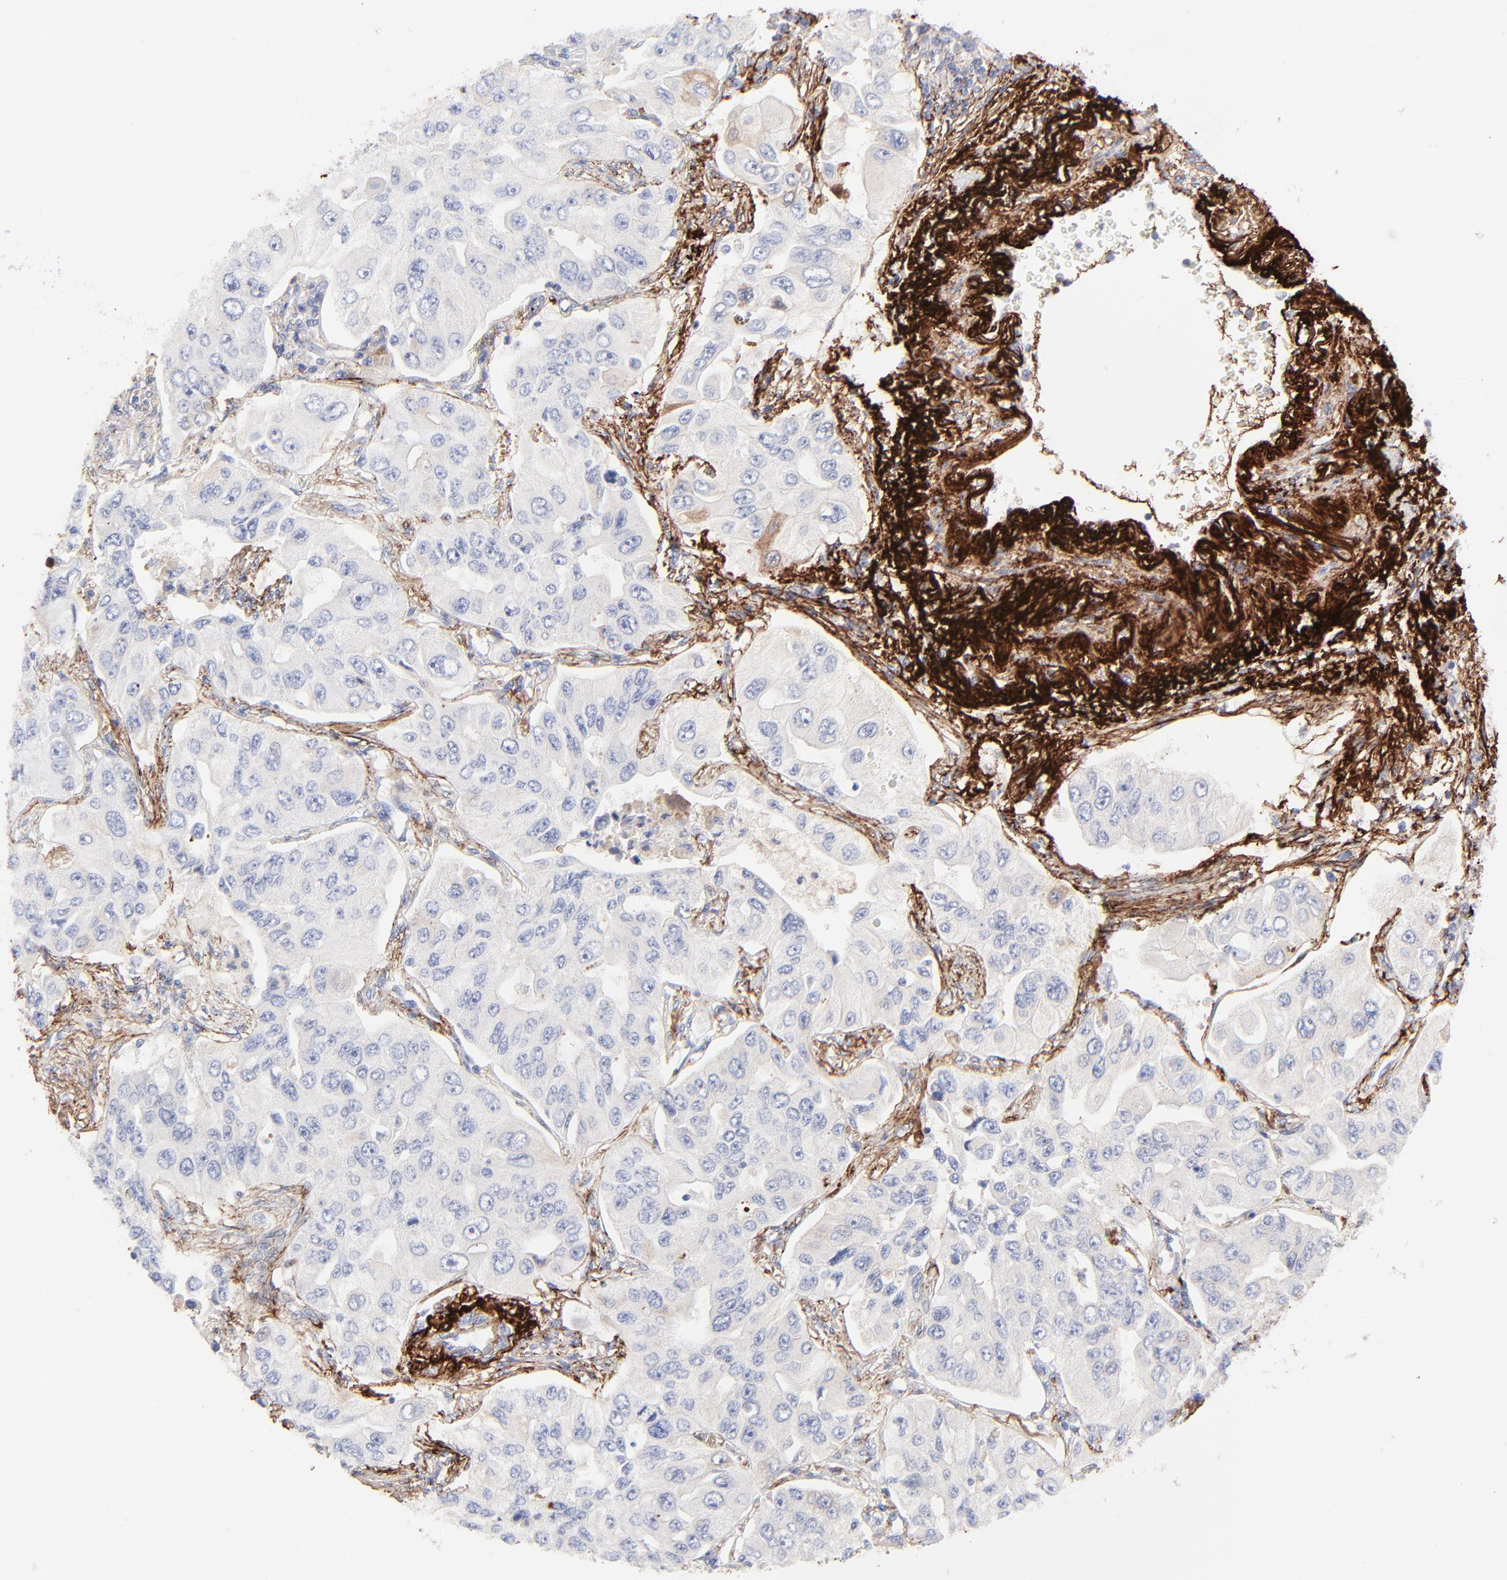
{"staining": {"intensity": "negative", "quantity": "none", "location": "none"}, "tissue": "lung cancer", "cell_type": "Tumor cells", "image_type": "cancer", "snomed": [{"axis": "morphology", "description": "Adenocarcinoma, NOS"}, {"axis": "topography", "description": "Lung"}], "caption": "This is an immunohistochemistry (IHC) histopathology image of human adenocarcinoma (lung). There is no positivity in tumor cells.", "gene": "FBLN2", "patient": {"sex": "male", "age": 84}}